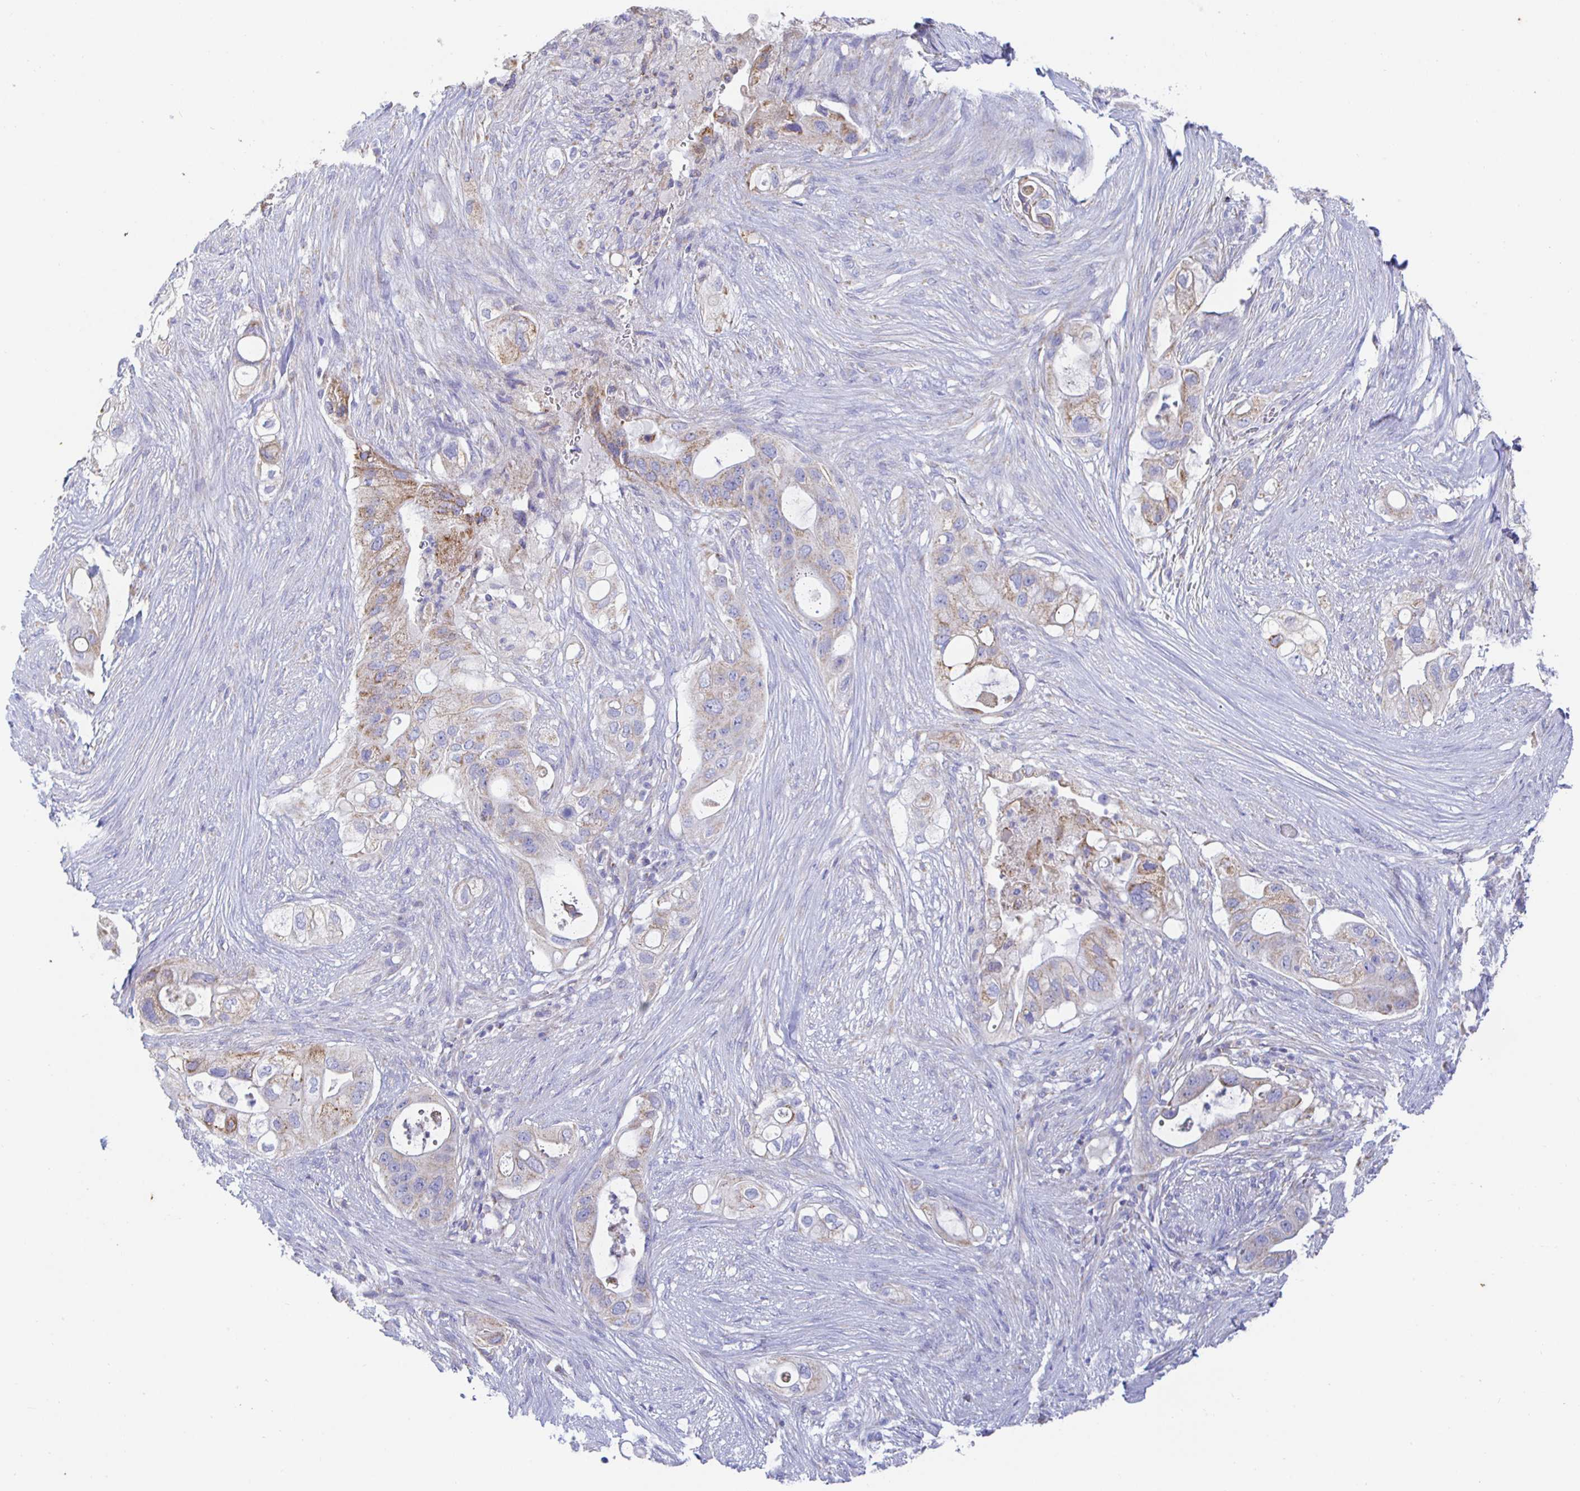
{"staining": {"intensity": "moderate", "quantity": "25%-75%", "location": "cytoplasmic/membranous"}, "tissue": "pancreatic cancer", "cell_type": "Tumor cells", "image_type": "cancer", "snomed": [{"axis": "morphology", "description": "Adenocarcinoma, NOS"}, {"axis": "topography", "description": "Pancreas"}], "caption": "IHC of pancreatic cancer (adenocarcinoma) displays medium levels of moderate cytoplasmic/membranous positivity in about 25%-75% of tumor cells. (Brightfield microscopy of DAB IHC at high magnification).", "gene": "SYNGR4", "patient": {"sex": "female", "age": 72}}